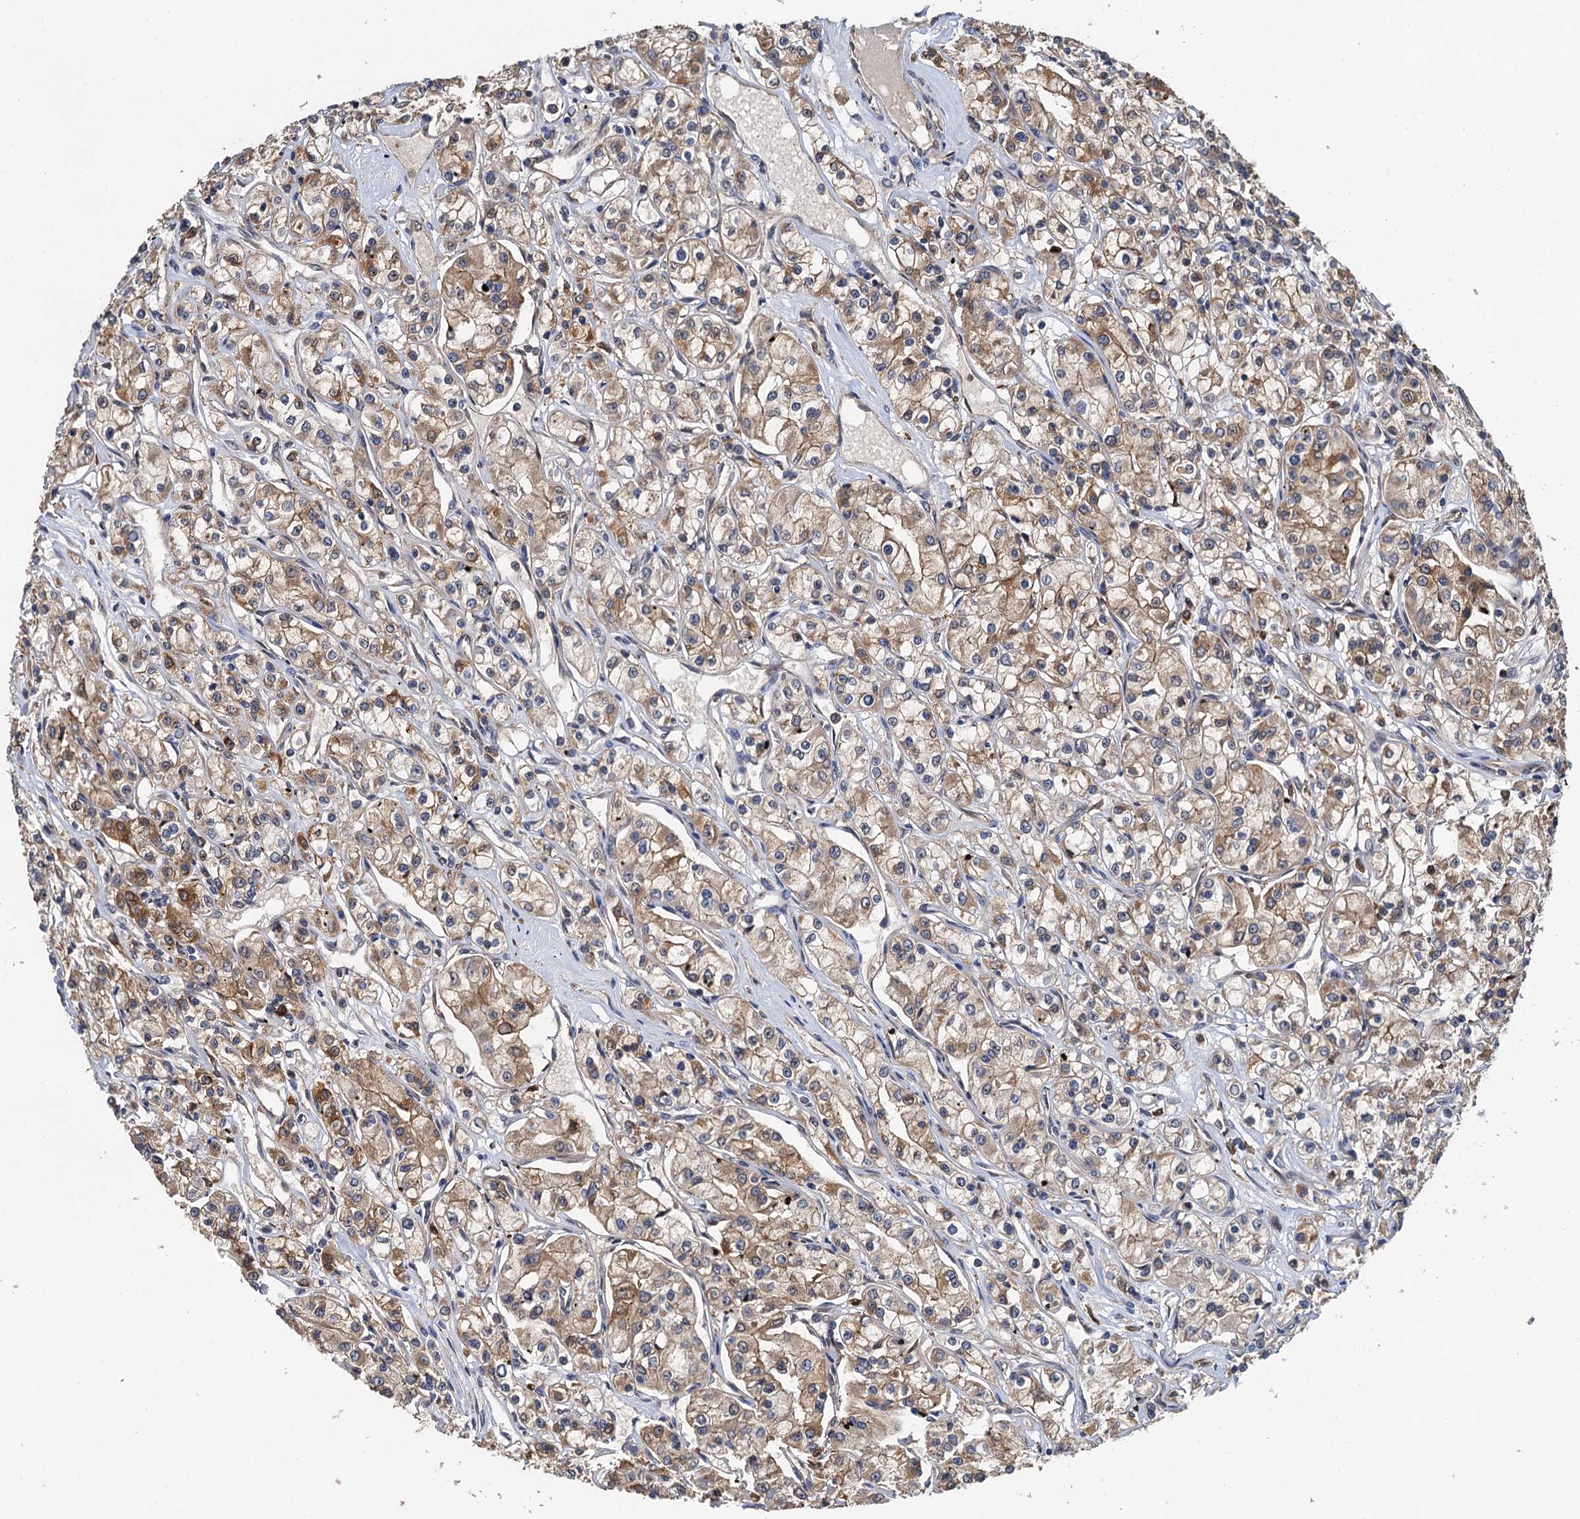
{"staining": {"intensity": "moderate", "quantity": ">75%", "location": "cytoplasmic/membranous"}, "tissue": "renal cancer", "cell_type": "Tumor cells", "image_type": "cancer", "snomed": [{"axis": "morphology", "description": "Adenocarcinoma, NOS"}, {"axis": "topography", "description": "Kidney"}], "caption": "Immunohistochemical staining of human renal cancer shows medium levels of moderate cytoplasmic/membranous protein staining in about >75% of tumor cells. (Stains: DAB in brown, nuclei in blue, Microscopy: brightfield microscopy at high magnification).", "gene": "RSAD2", "patient": {"sex": "female", "age": 59}}